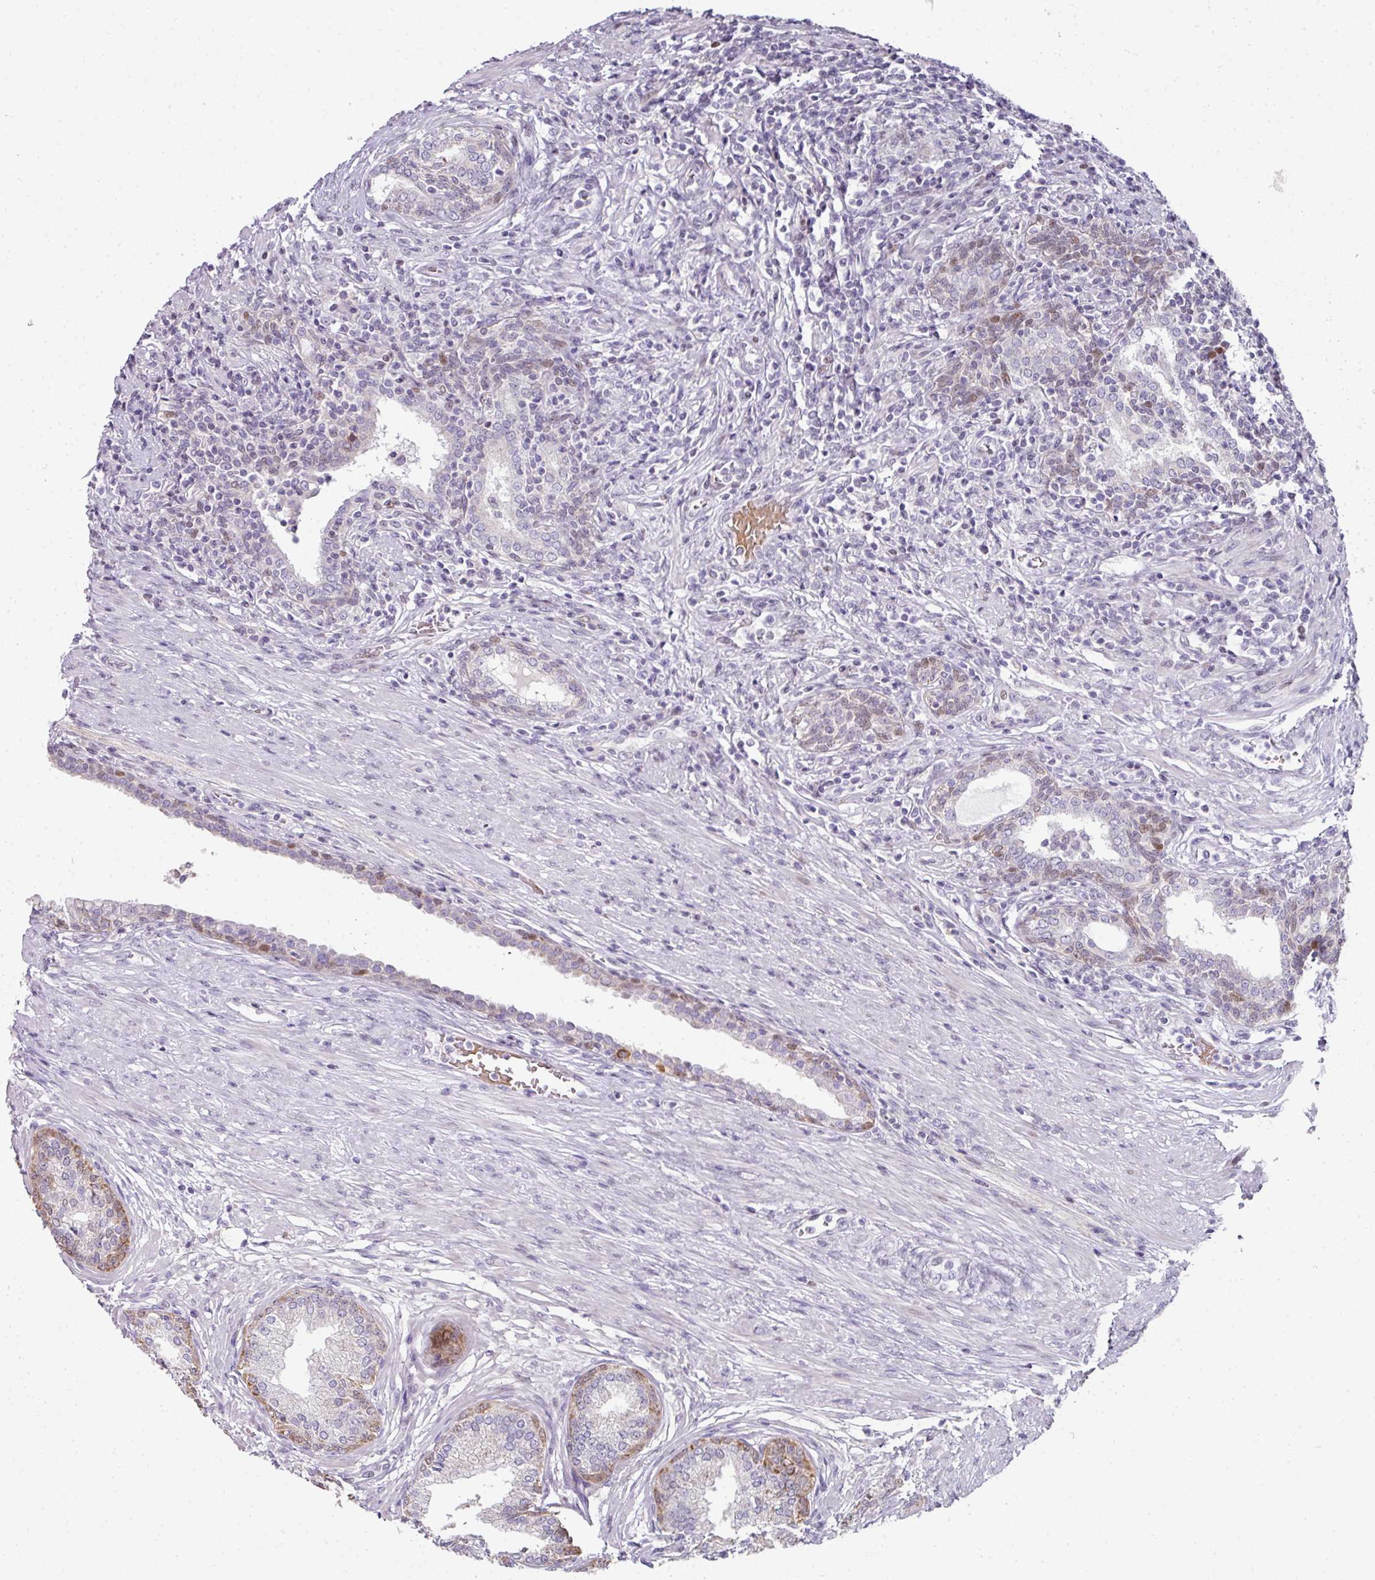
{"staining": {"intensity": "weak", "quantity": "<25%", "location": "cytoplasmic/membranous"}, "tissue": "prostate cancer", "cell_type": "Tumor cells", "image_type": "cancer", "snomed": [{"axis": "morphology", "description": "Adenocarcinoma, High grade"}, {"axis": "topography", "description": "Prostate"}], "caption": "Immunohistochemical staining of human prostate adenocarcinoma (high-grade) reveals no significant positivity in tumor cells.", "gene": "ANKRD18A", "patient": {"sex": "male", "age": 67}}